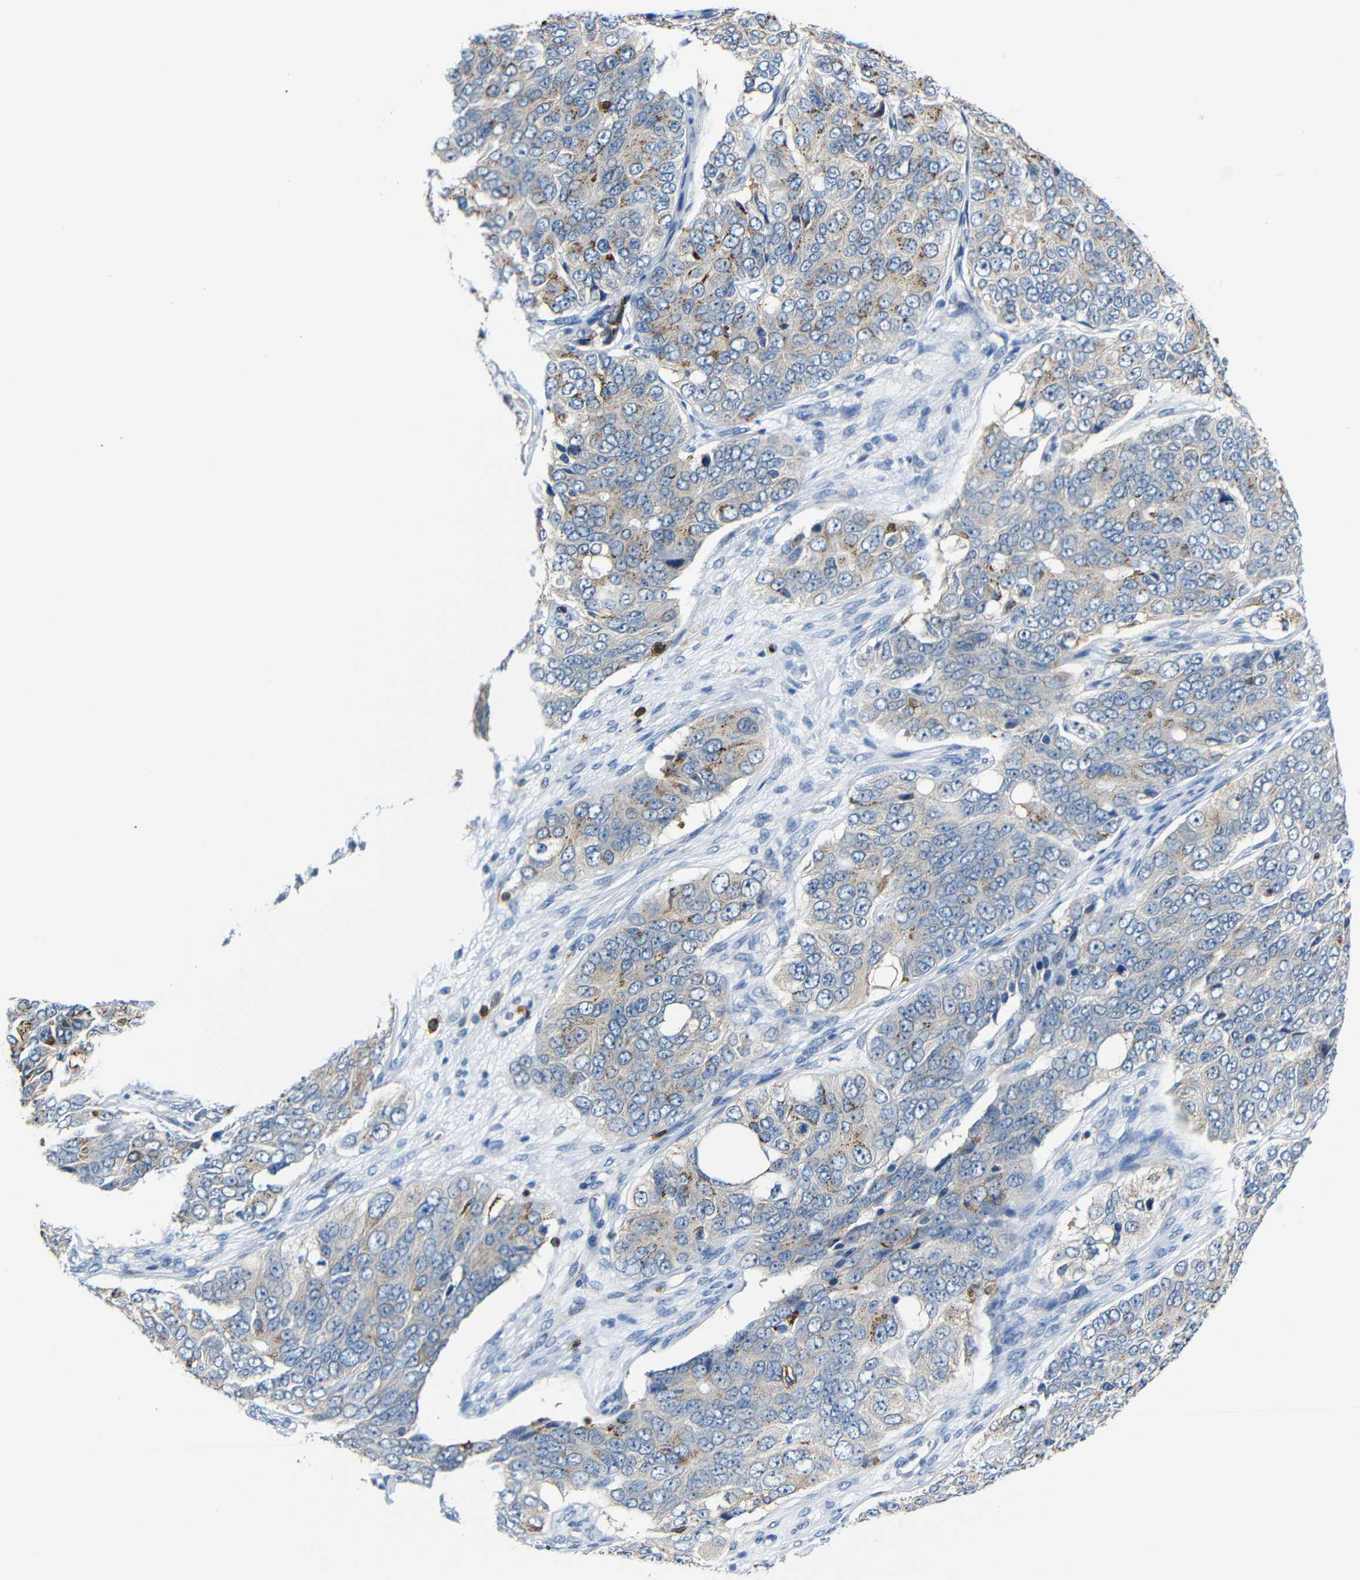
{"staining": {"intensity": "moderate", "quantity": "25%-75%", "location": "cytoplasmic/membranous"}, "tissue": "ovarian cancer", "cell_type": "Tumor cells", "image_type": "cancer", "snomed": [{"axis": "morphology", "description": "Carcinoma, endometroid"}, {"axis": "topography", "description": "Ovary"}], "caption": "Immunohistochemical staining of human ovarian cancer (endometroid carcinoma) reveals medium levels of moderate cytoplasmic/membranous protein positivity in about 25%-75% of tumor cells.", "gene": "P2RY12", "patient": {"sex": "female", "age": 51}}